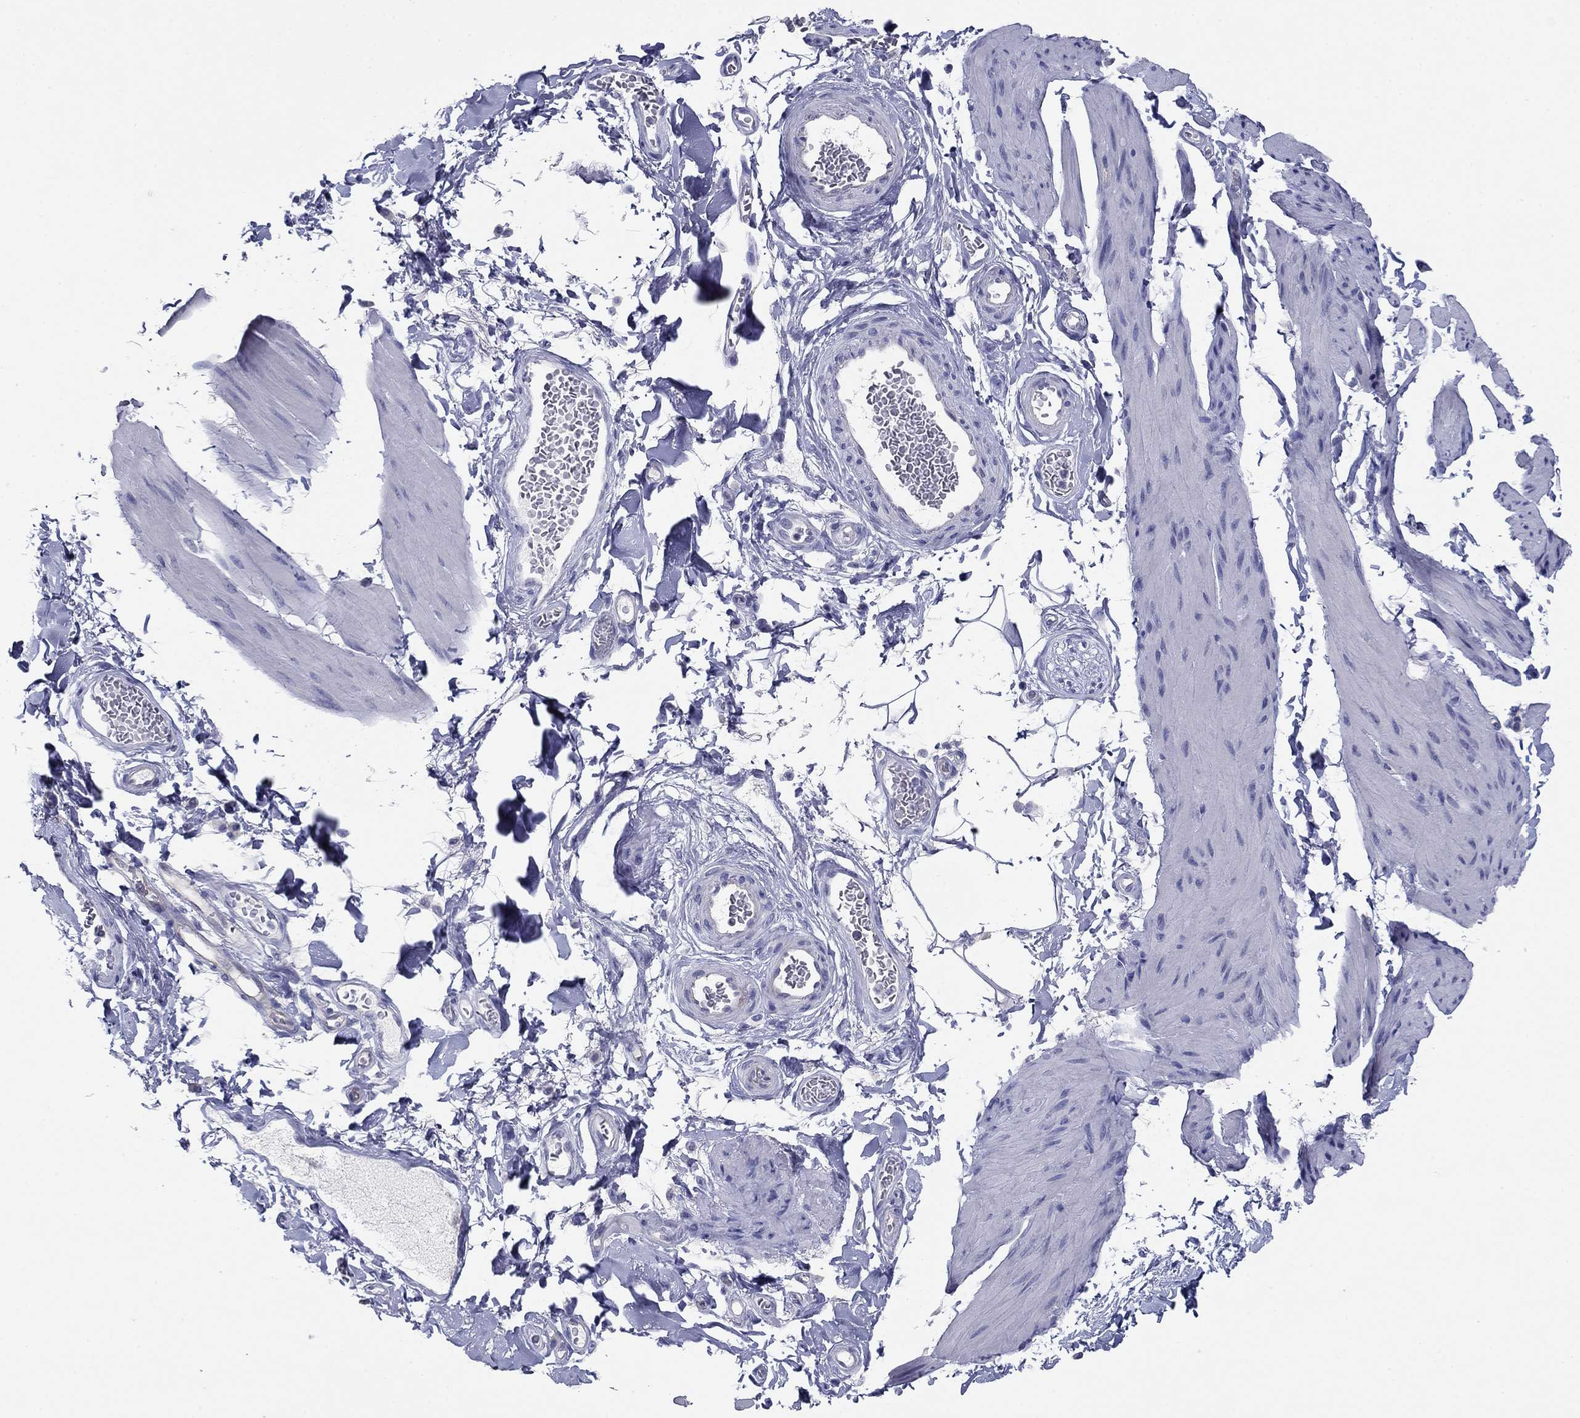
{"staining": {"intensity": "negative", "quantity": "none", "location": "none"}, "tissue": "smooth muscle", "cell_type": "Smooth muscle cells", "image_type": "normal", "snomed": [{"axis": "morphology", "description": "Normal tissue, NOS"}, {"axis": "topography", "description": "Adipose tissue"}, {"axis": "topography", "description": "Smooth muscle"}, {"axis": "topography", "description": "Peripheral nerve tissue"}], "caption": "A photomicrograph of smooth muscle stained for a protein demonstrates no brown staining in smooth muscle cells. Brightfield microscopy of immunohistochemistry stained with DAB (3,3'-diaminobenzidine) (brown) and hematoxylin (blue), captured at high magnification.", "gene": "PLS1", "patient": {"sex": "male", "age": 83}}